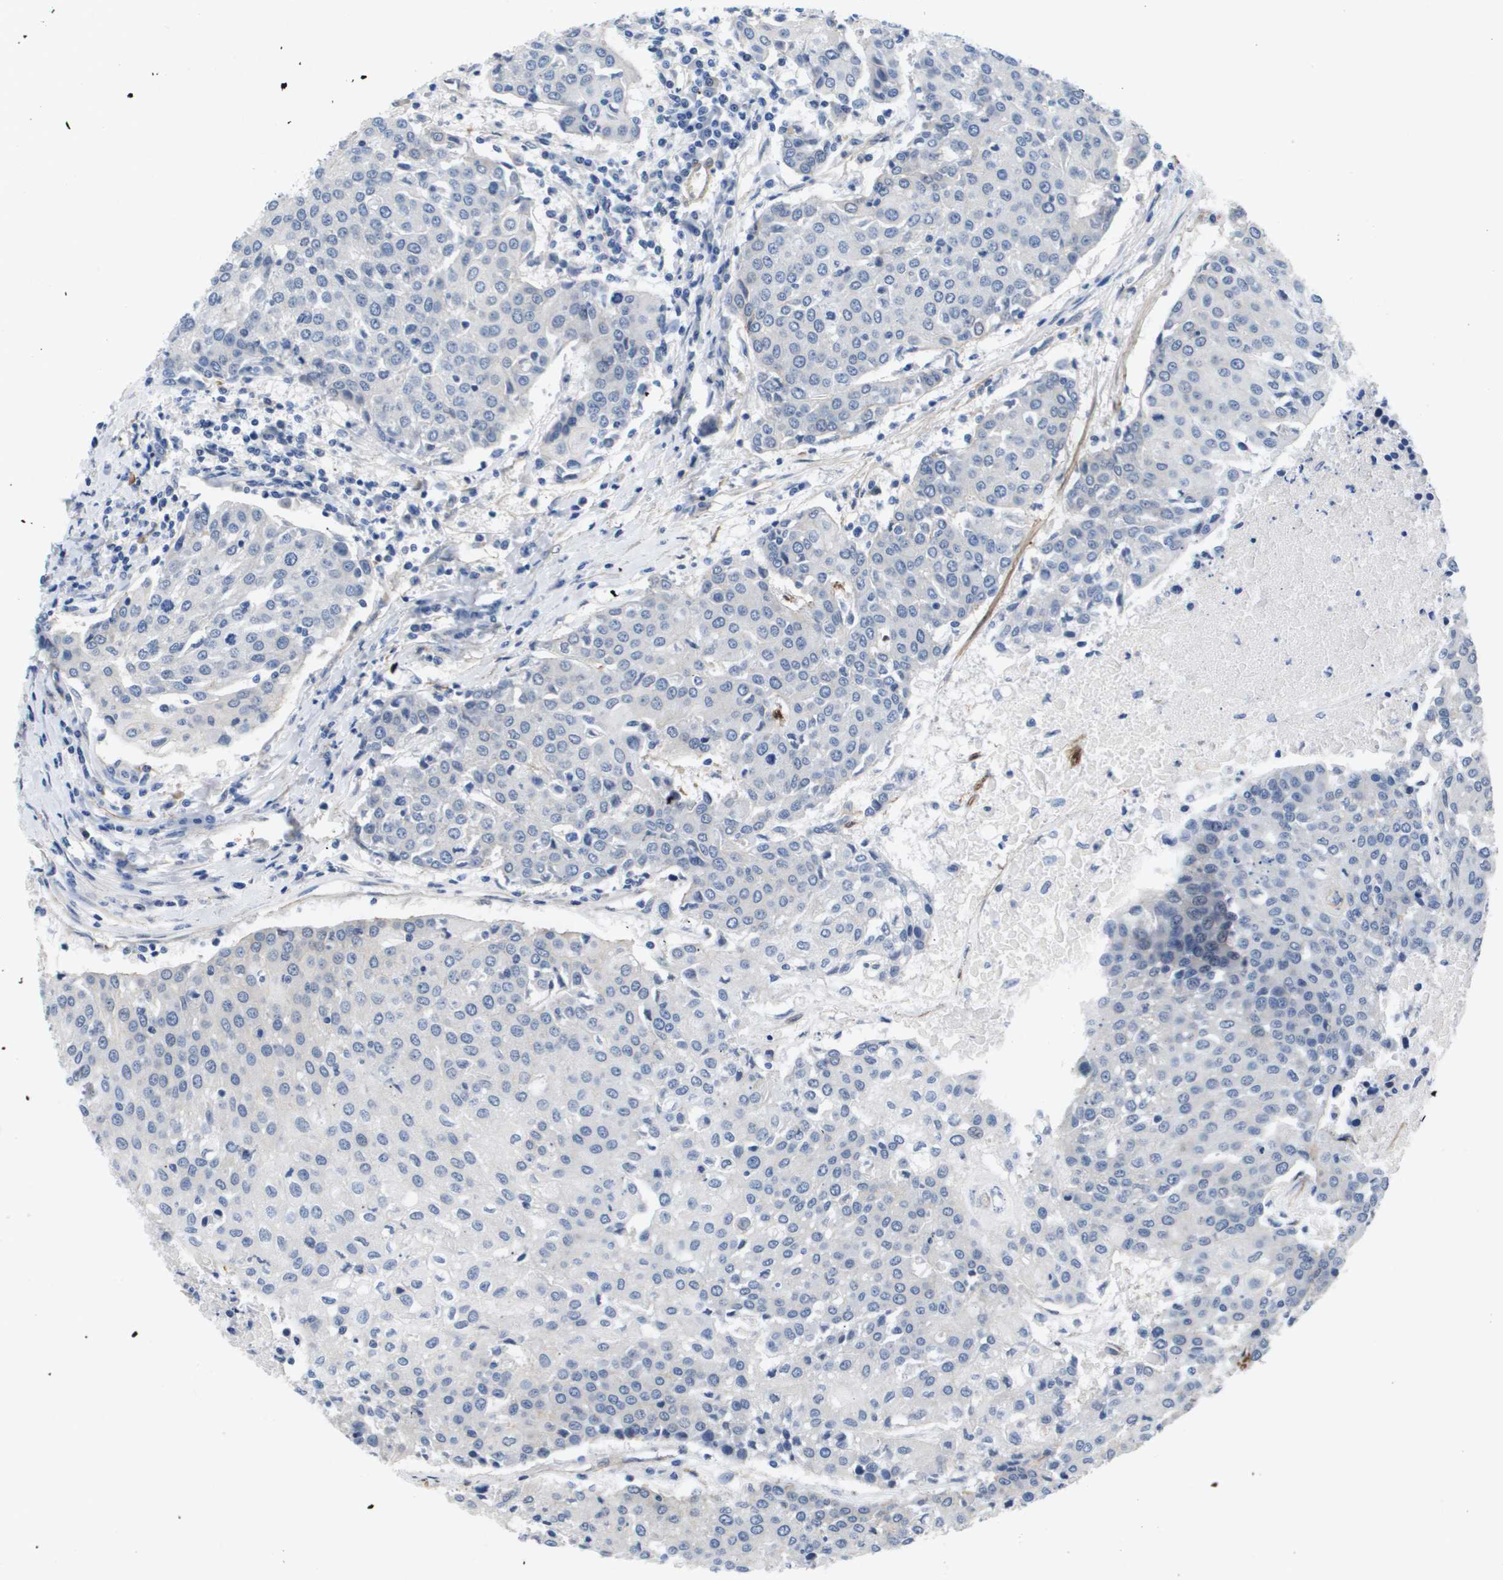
{"staining": {"intensity": "negative", "quantity": "none", "location": "none"}, "tissue": "urothelial cancer", "cell_type": "Tumor cells", "image_type": "cancer", "snomed": [{"axis": "morphology", "description": "Urothelial carcinoma, High grade"}, {"axis": "topography", "description": "Urinary bladder"}], "caption": "Protein analysis of high-grade urothelial carcinoma reveals no significant positivity in tumor cells.", "gene": "LPP", "patient": {"sex": "female", "age": 85}}